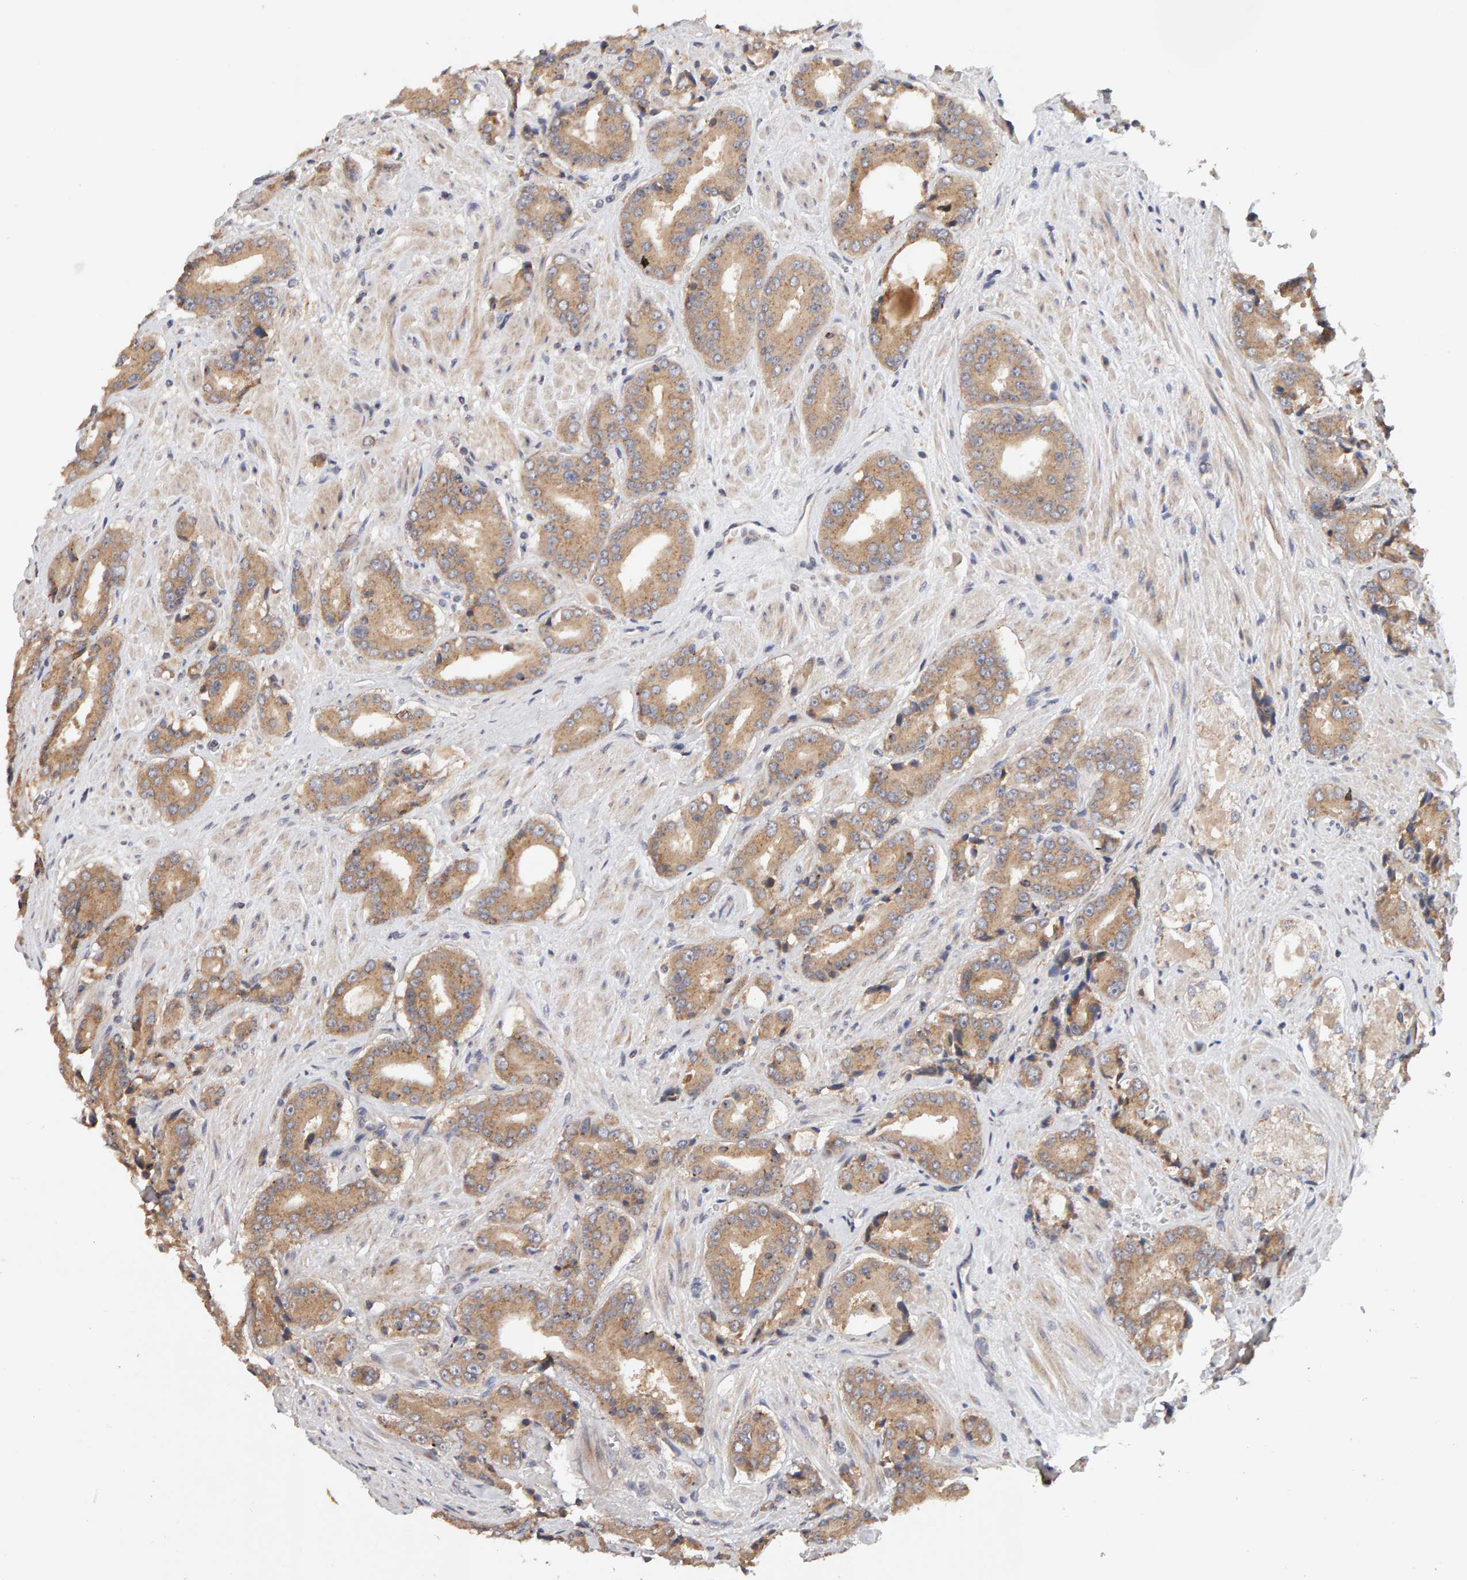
{"staining": {"intensity": "weak", "quantity": ">75%", "location": "cytoplasmic/membranous"}, "tissue": "prostate cancer", "cell_type": "Tumor cells", "image_type": "cancer", "snomed": [{"axis": "morphology", "description": "Adenocarcinoma, High grade"}, {"axis": "topography", "description": "Prostate"}], "caption": "A brown stain highlights weak cytoplasmic/membranous positivity of a protein in adenocarcinoma (high-grade) (prostate) tumor cells.", "gene": "DNAJC7", "patient": {"sex": "male", "age": 71}}